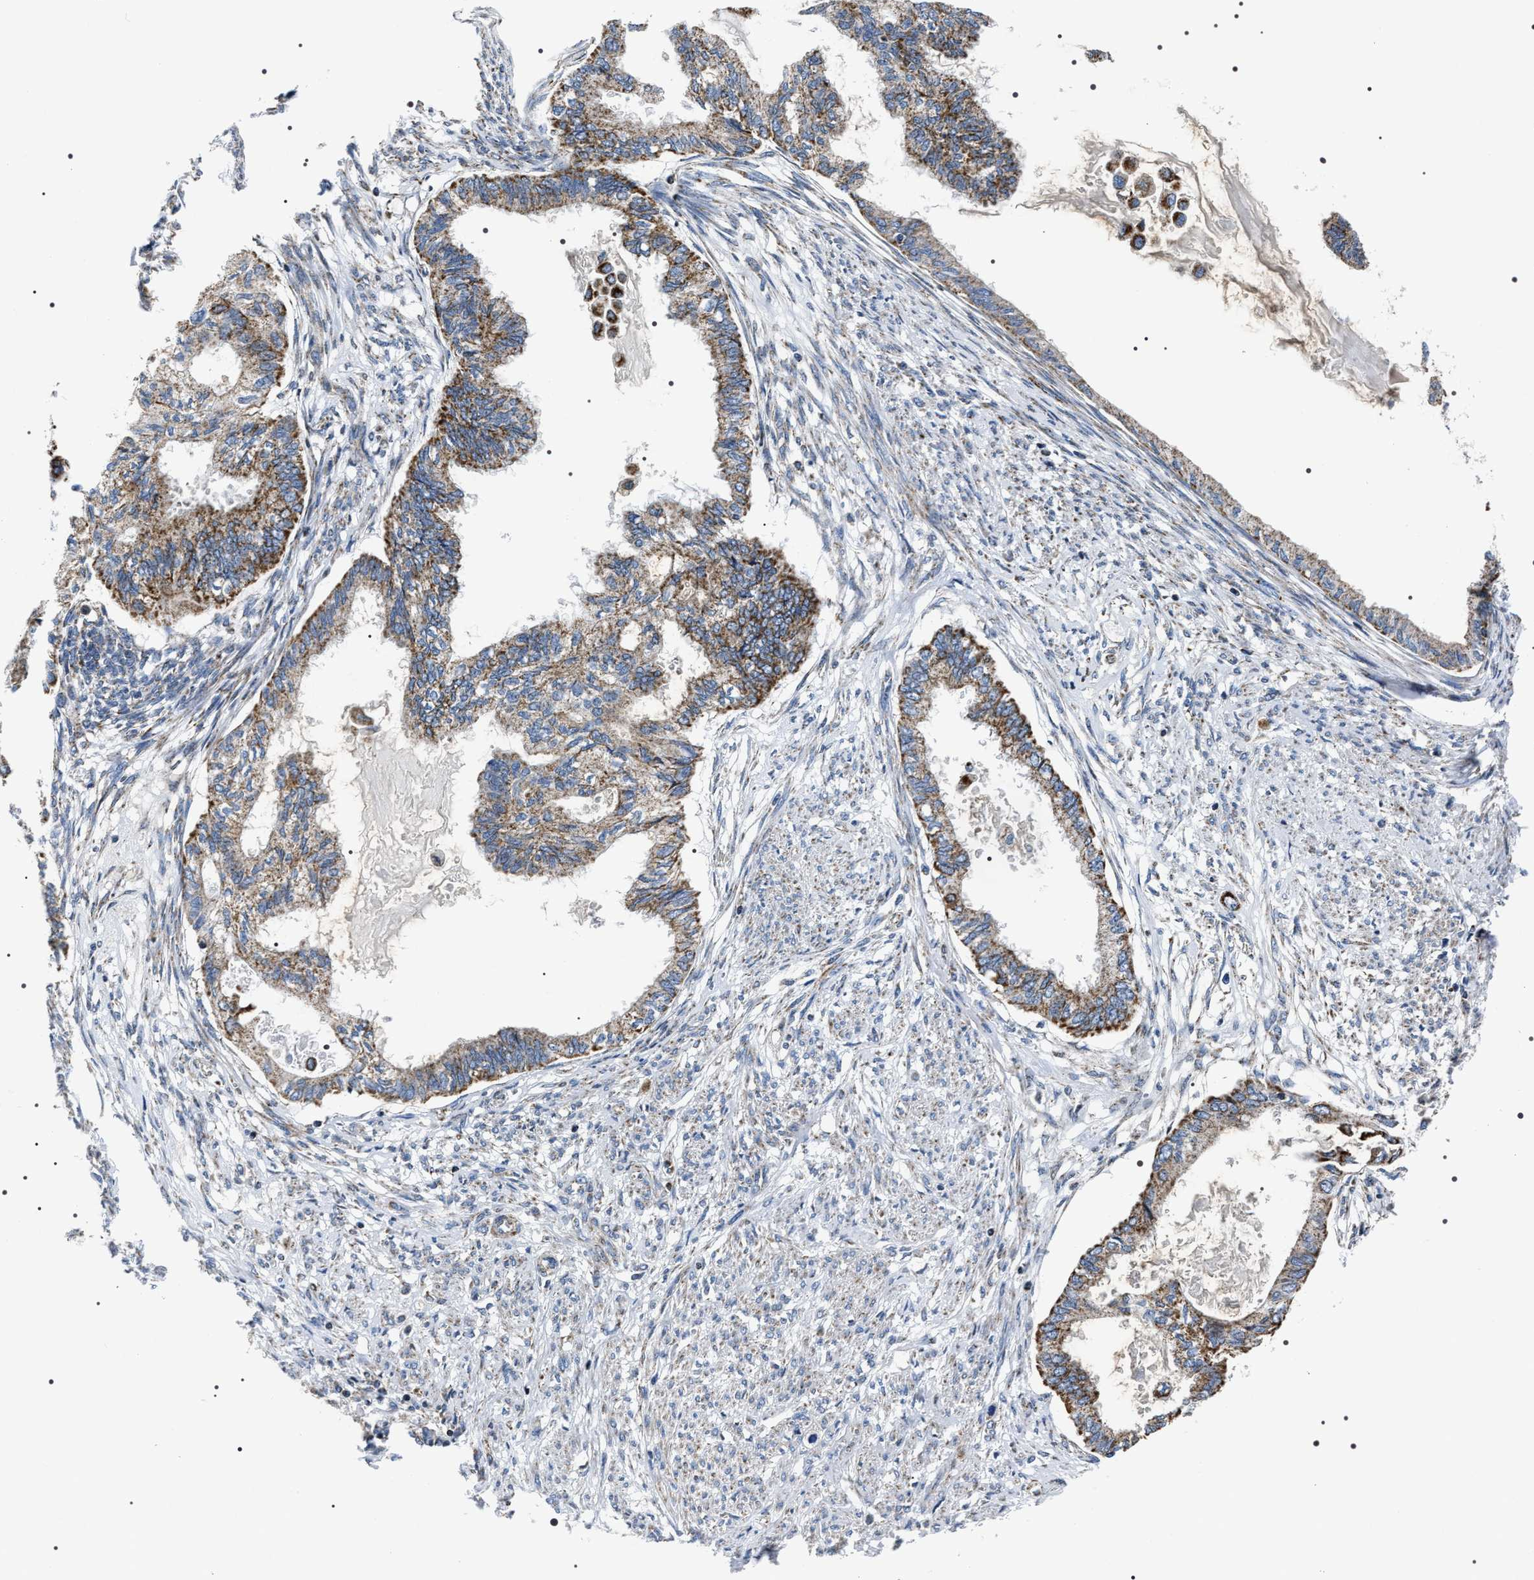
{"staining": {"intensity": "moderate", "quantity": ">75%", "location": "cytoplasmic/membranous"}, "tissue": "cervical cancer", "cell_type": "Tumor cells", "image_type": "cancer", "snomed": [{"axis": "morphology", "description": "Normal tissue, NOS"}, {"axis": "morphology", "description": "Adenocarcinoma, NOS"}, {"axis": "topography", "description": "Cervix"}, {"axis": "topography", "description": "Endometrium"}], "caption": "Immunohistochemical staining of cervical cancer (adenocarcinoma) shows medium levels of moderate cytoplasmic/membranous staining in about >75% of tumor cells.", "gene": "NTMT1", "patient": {"sex": "female", "age": 86}}